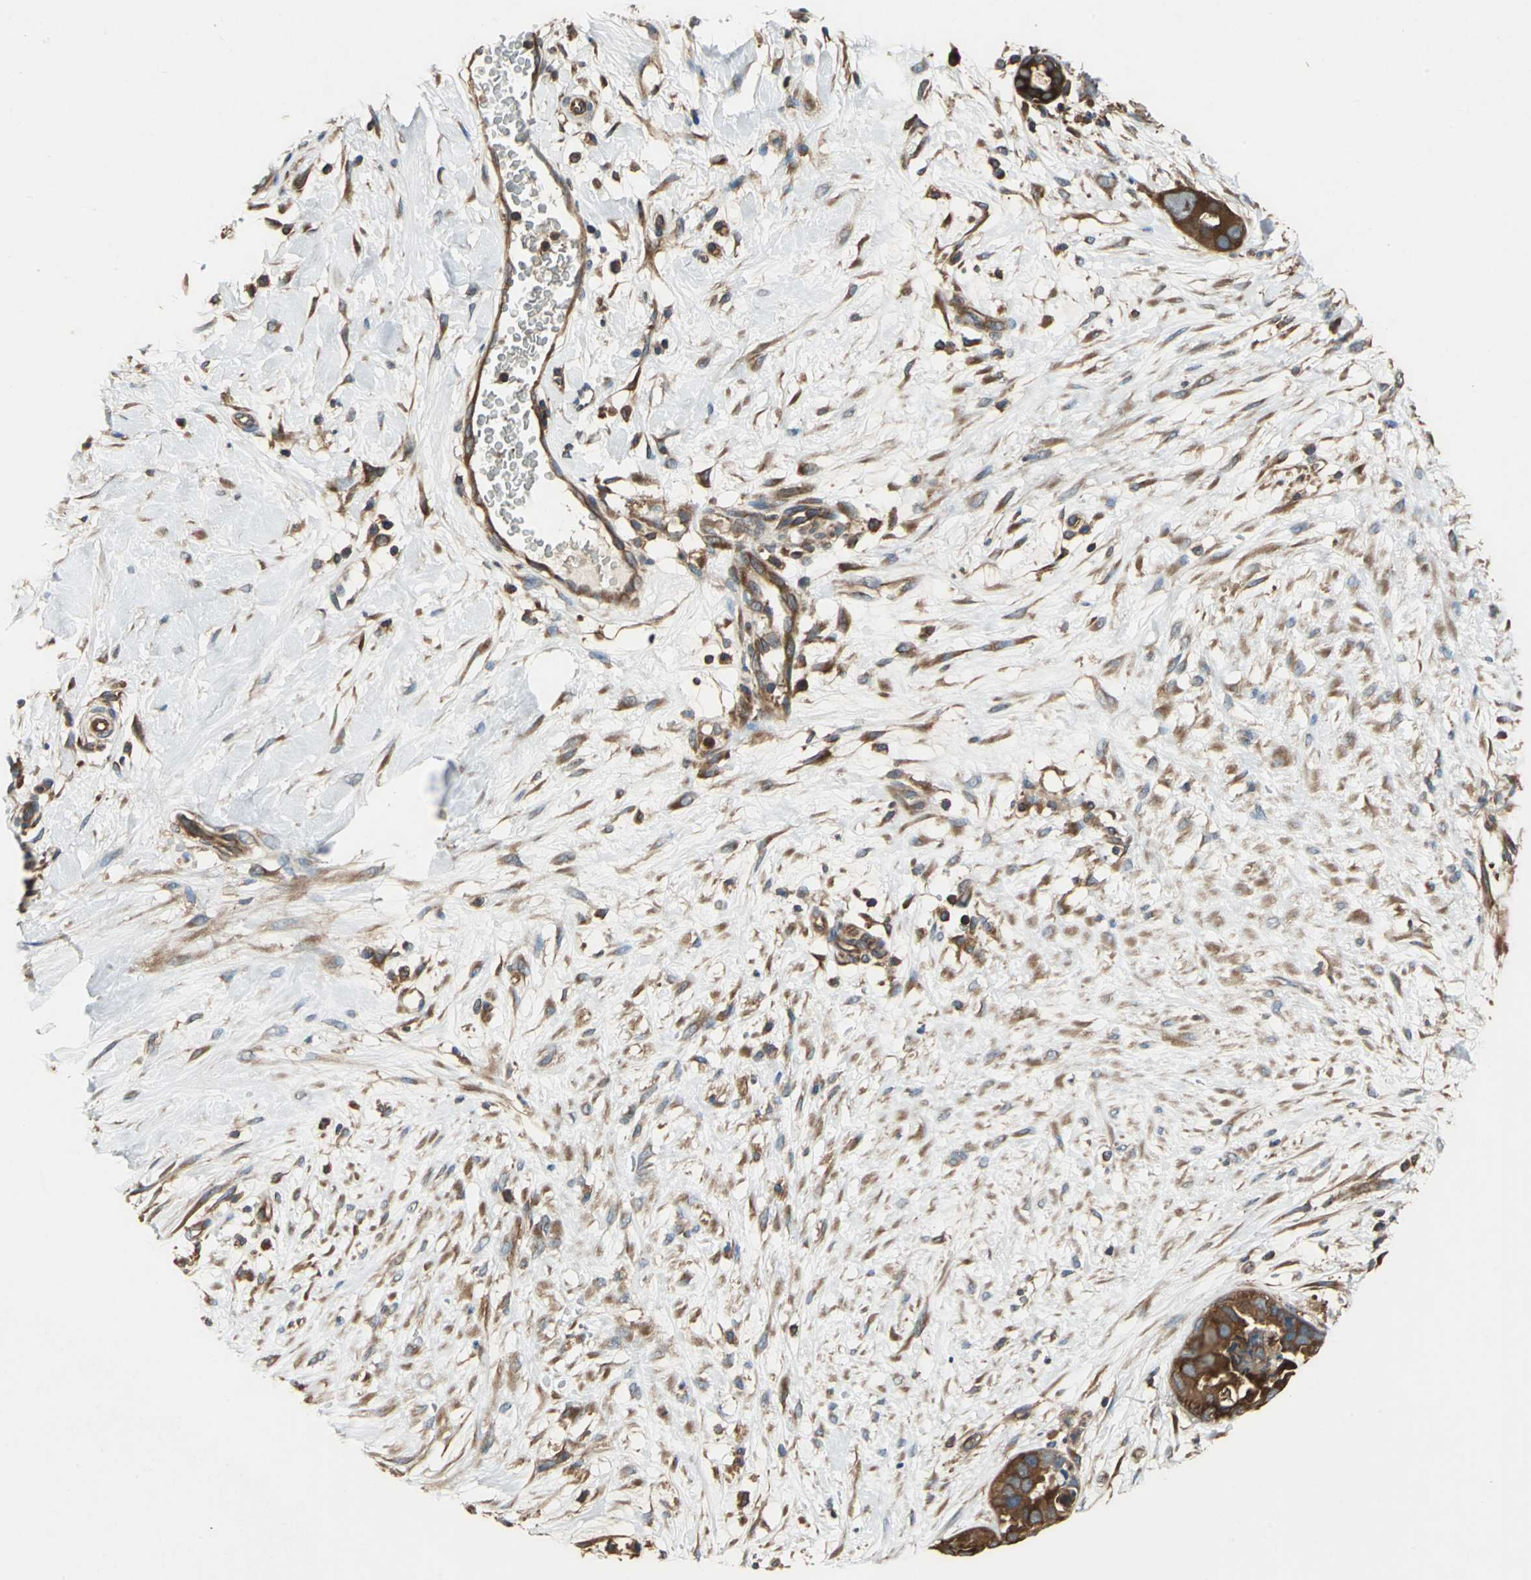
{"staining": {"intensity": "strong", "quantity": ">75%", "location": "cytoplasmic/membranous"}, "tissue": "breast cancer", "cell_type": "Tumor cells", "image_type": "cancer", "snomed": [{"axis": "morphology", "description": "Duct carcinoma"}, {"axis": "topography", "description": "Breast"}], "caption": "There is high levels of strong cytoplasmic/membranous expression in tumor cells of breast intraductal carcinoma, as demonstrated by immunohistochemical staining (brown color).", "gene": "CAPN1", "patient": {"sex": "female", "age": 40}}